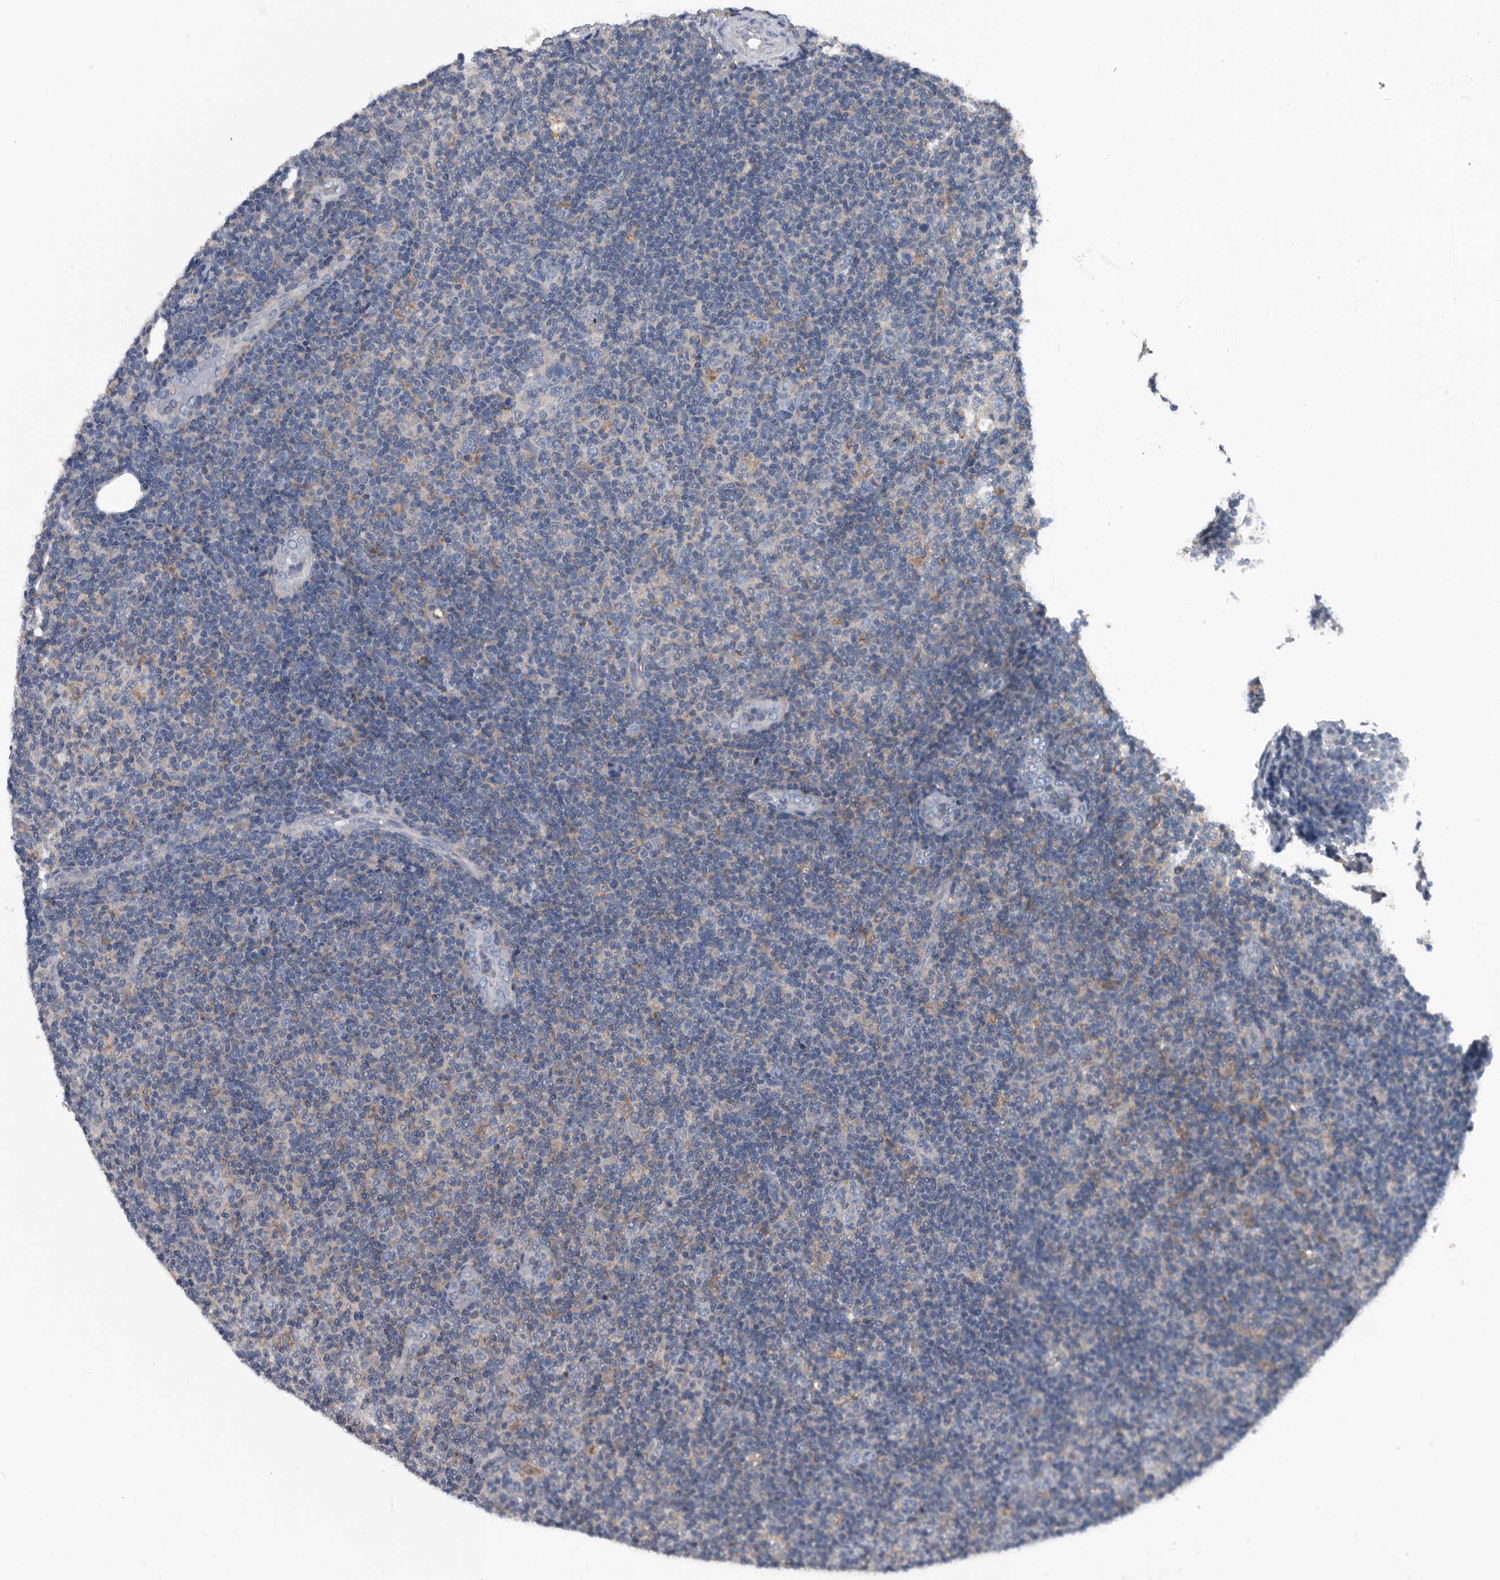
{"staining": {"intensity": "negative", "quantity": "none", "location": "none"}, "tissue": "lymphoma", "cell_type": "Tumor cells", "image_type": "cancer", "snomed": [{"axis": "morphology", "description": "Malignant lymphoma, non-Hodgkin's type, Low grade"}, {"axis": "topography", "description": "Lymph node"}], "caption": "The photomicrograph demonstrates no significant expression in tumor cells of lymphoma. (Brightfield microscopy of DAB (3,3'-diaminobenzidine) IHC at high magnification).", "gene": "NRBP1", "patient": {"sex": "male", "age": 83}}